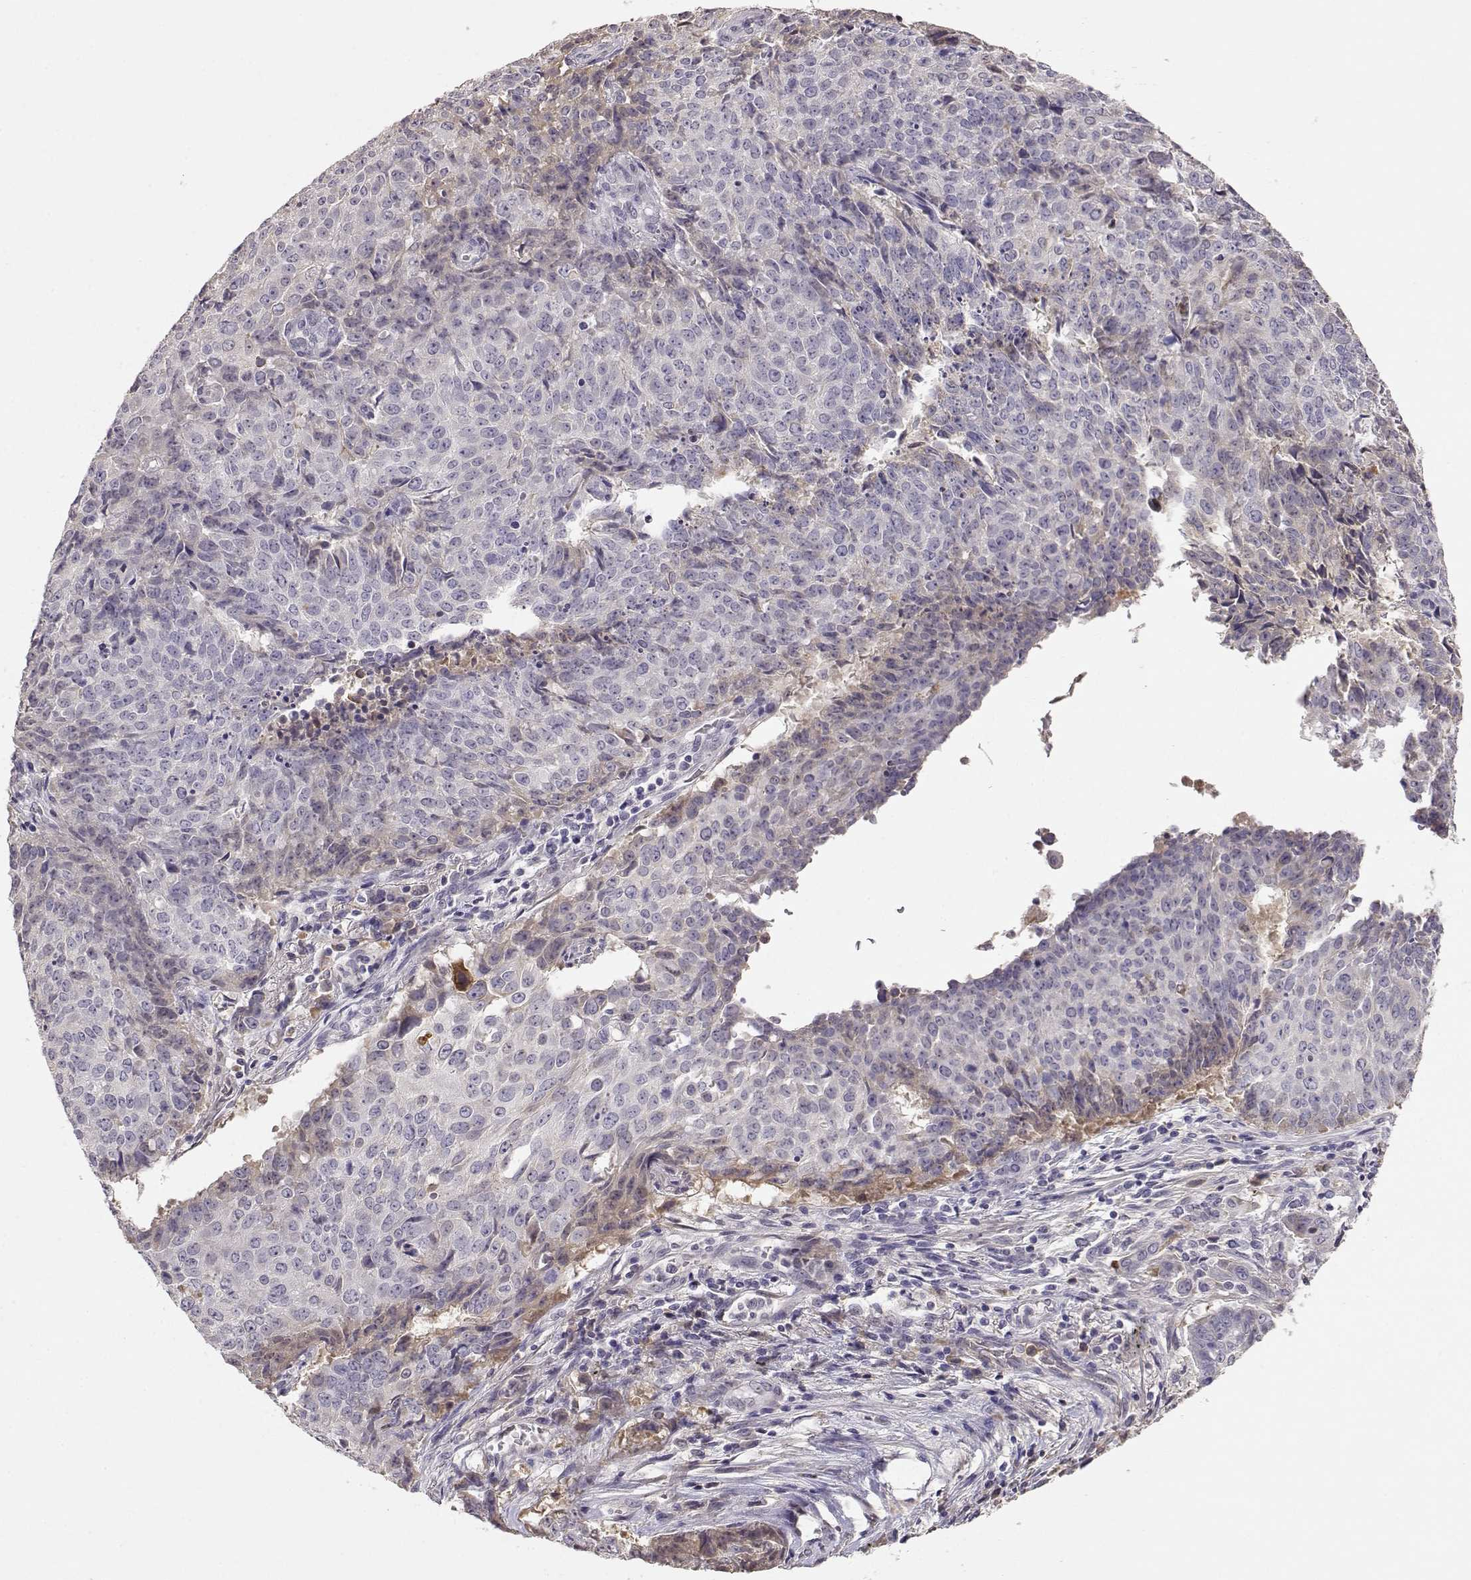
{"staining": {"intensity": "weak", "quantity": "<25%", "location": "cytoplasmic/membranous"}, "tissue": "lung cancer", "cell_type": "Tumor cells", "image_type": "cancer", "snomed": [{"axis": "morphology", "description": "Normal tissue, NOS"}, {"axis": "morphology", "description": "Squamous cell carcinoma, NOS"}, {"axis": "topography", "description": "Bronchus"}, {"axis": "topography", "description": "Lung"}], "caption": "There is no significant expression in tumor cells of lung squamous cell carcinoma.", "gene": "TACR1", "patient": {"sex": "male", "age": 64}}